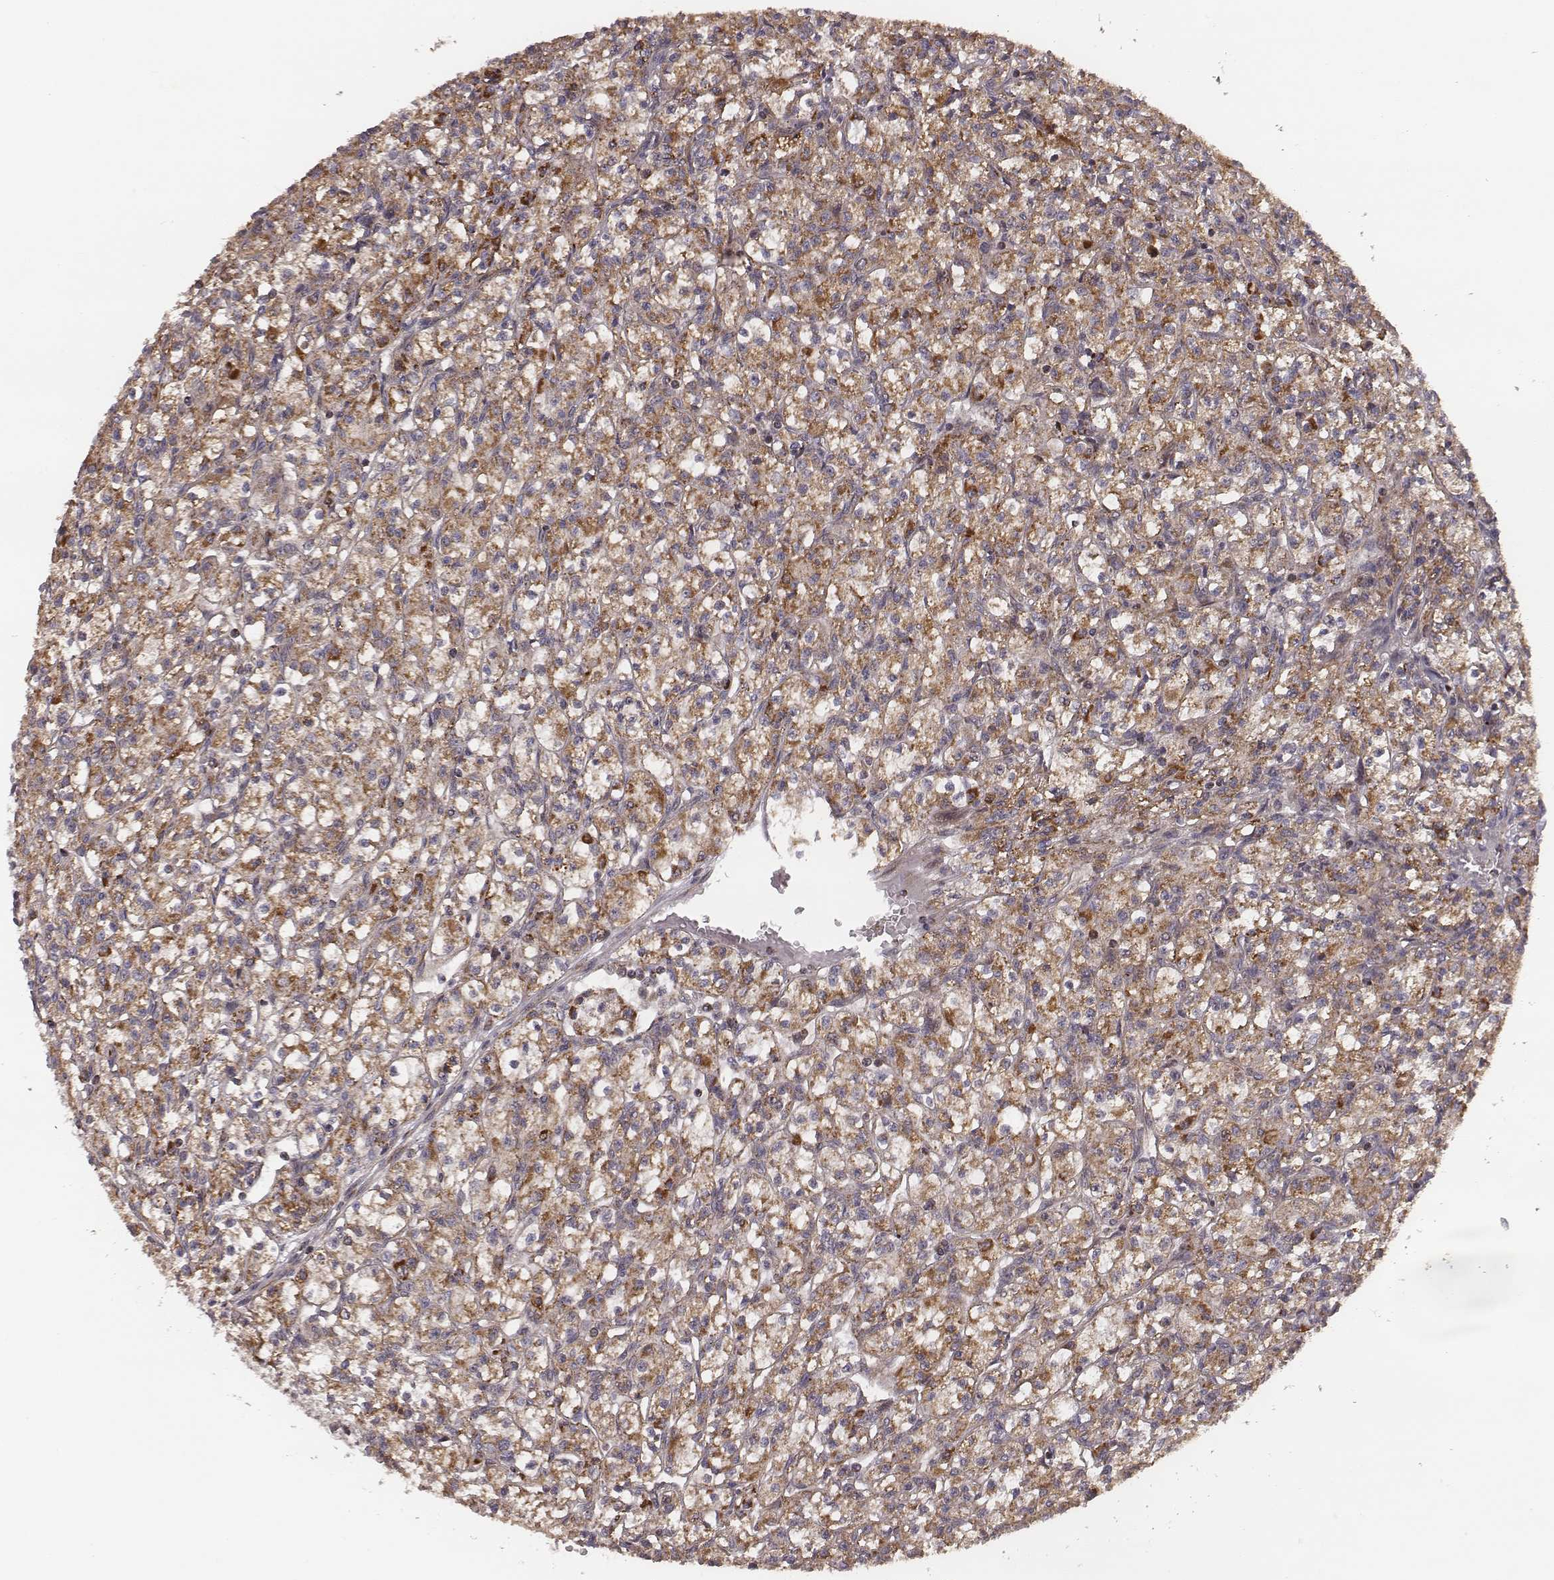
{"staining": {"intensity": "moderate", "quantity": "25%-75%", "location": "cytoplasmic/membranous"}, "tissue": "renal cancer", "cell_type": "Tumor cells", "image_type": "cancer", "snomed": [{"axis": "morphology", "description": "Adenocarcinoma, NOS"}, {"axis": "topography", "description": "Kidney"}], "caption": "Human adenocarcinoma (renal) stained for a protein (brown) exhibits moderate cytoplasmic/membranous positive staining in approximately 25%-75% of tumor cells.", "gene": "ZDHHC21", "patient": {"sex": "female", "age": 70}}